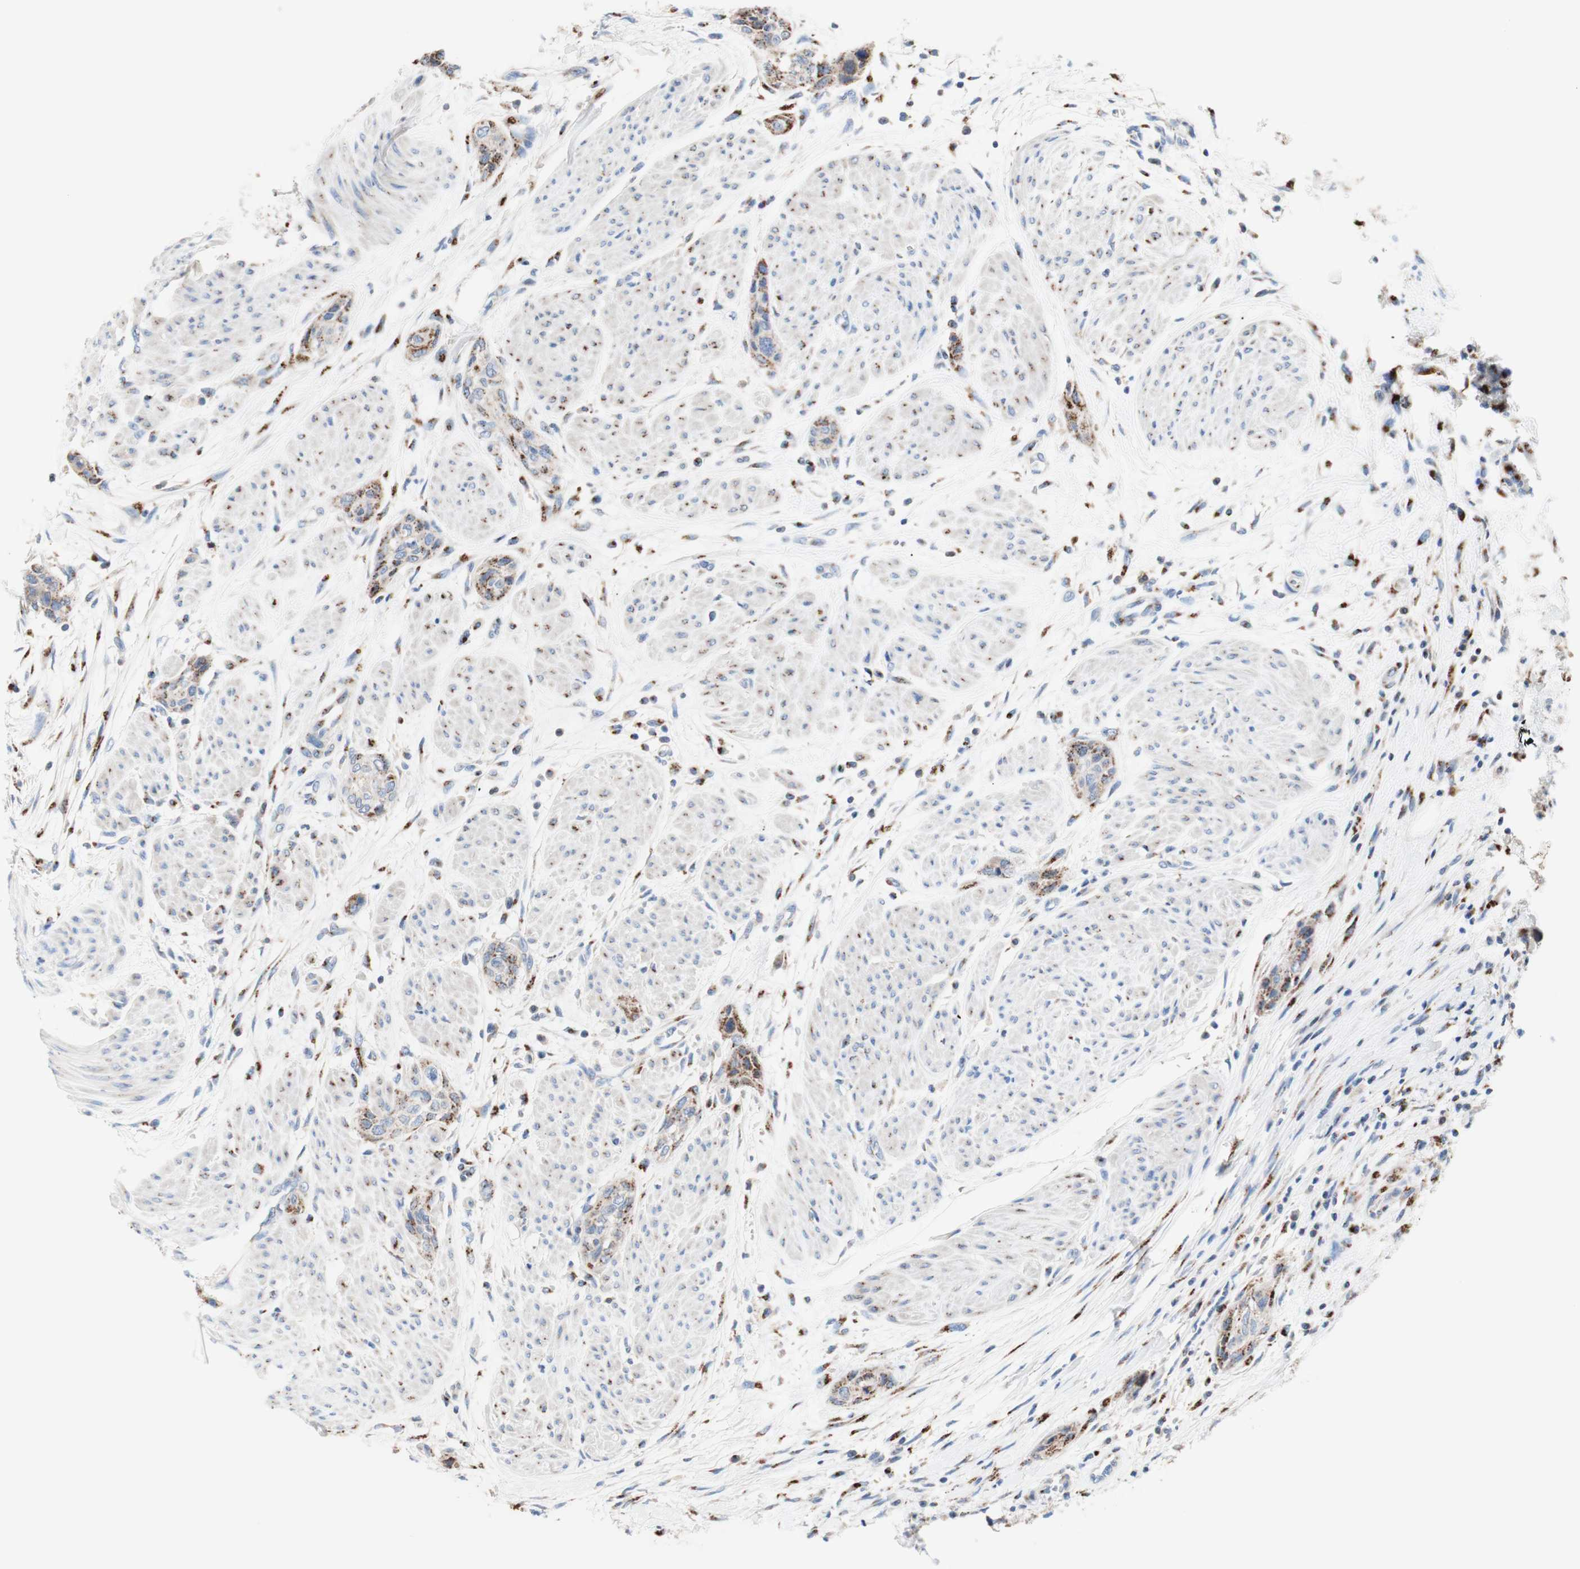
{"staining": {"intensity": "moderate", "quantity": "25%-75%", "location": "cytoplasmic/membranous"}, "tissue": "urothelial cancer", "cell_type": "Tumor cells", "image_type": "cancer", "snomed": [{"axis": "morphology", "description": "Urothelial carcinoma, High grade"}, {"axis": "topography", "description": "Urinary bladder"}], "caption": "This photomicrograph demonstrates immunohistochemistry staining of human urothelial cancer, with medium moderate cytoplasmic/membranous staining in approximately 25%-75% of tumor cells.", "gene": "GALNT2", "patient": {"sex": "male", "age": 35}}